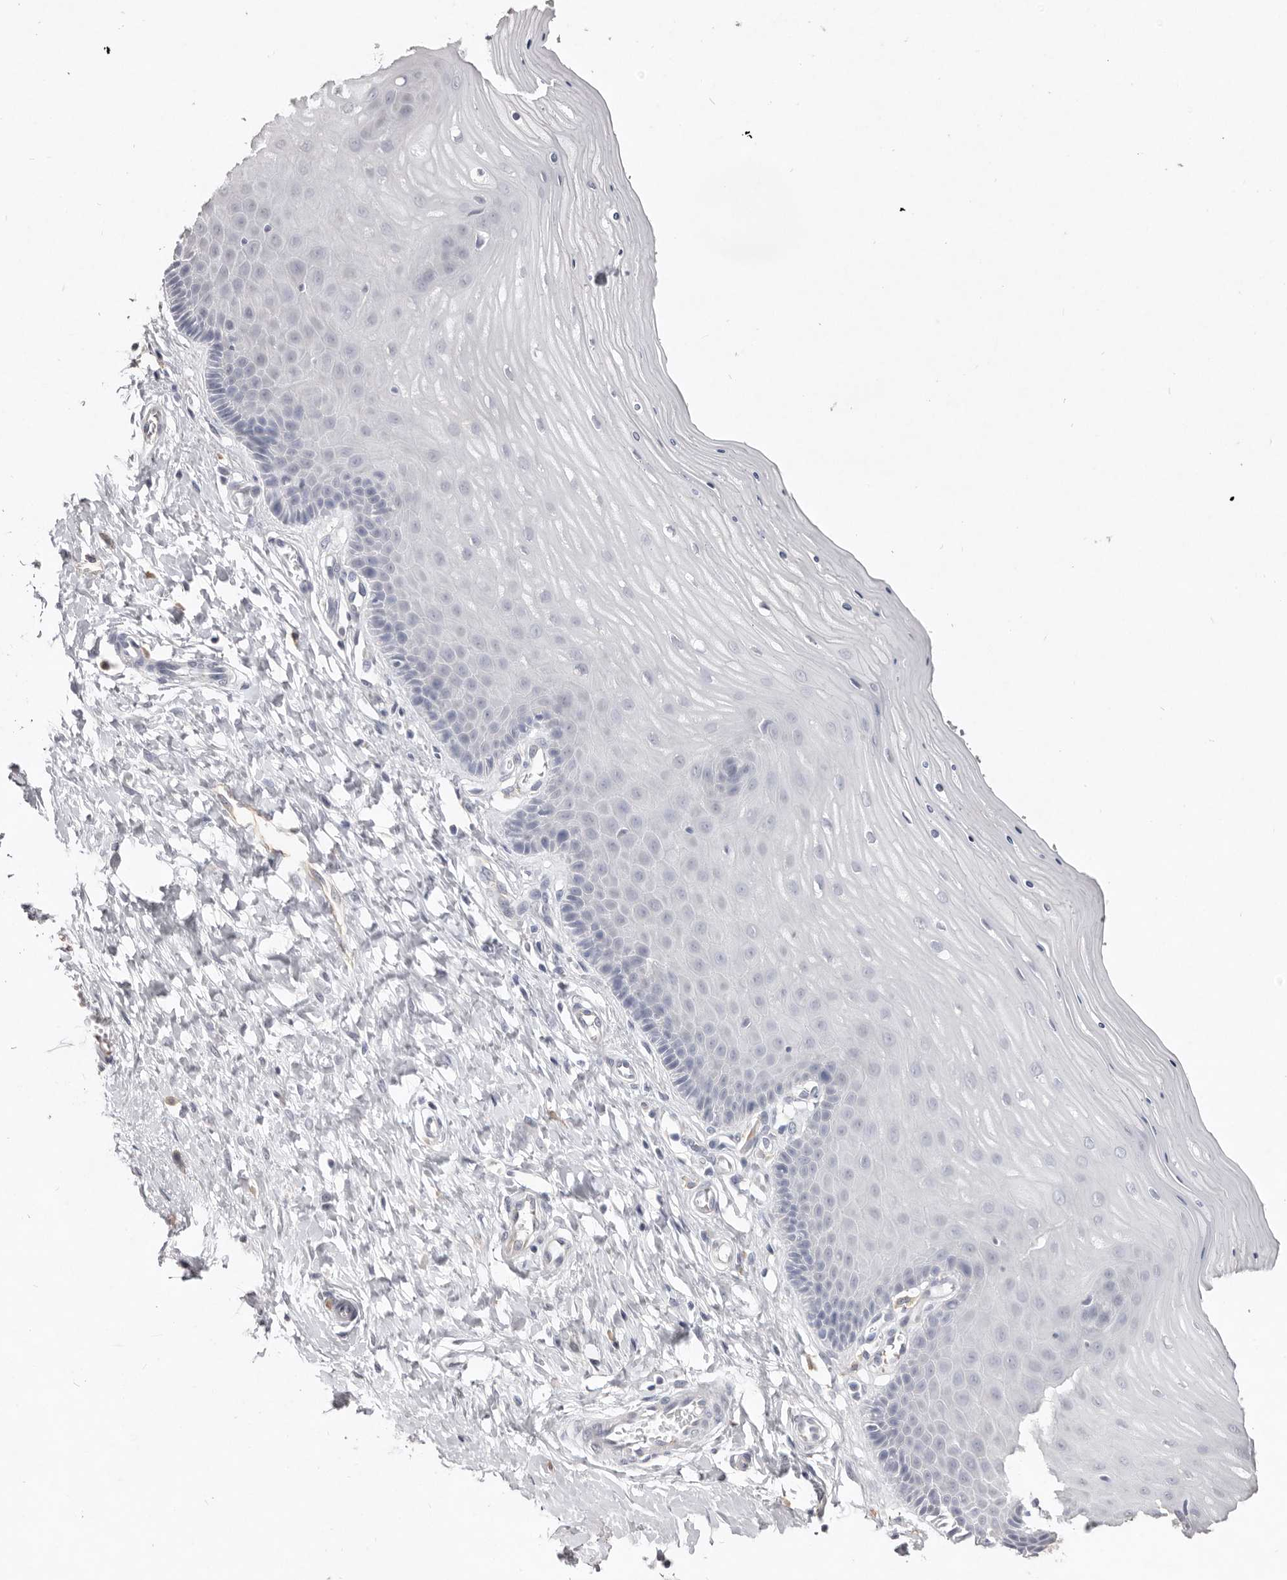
{"staining": {"intensity": "weak", "quantity": "<25%", "location": "cytoplasmic/membranous"}, "tissue": "cervix", "cell_type": "Glandular cells", "image_type": "normal", "snomed": [{"axis": "morphology", "description": "Normal tissue, NOS"}, {"axis": "topography", "description": "Cervix"}], "caption": "This is an immunohistochemistry histopathology image of benign human cervix. There is no expression in glandular cells.", "gene": "ZYG11B", "patient": {"sex": "female", "age": 55}}